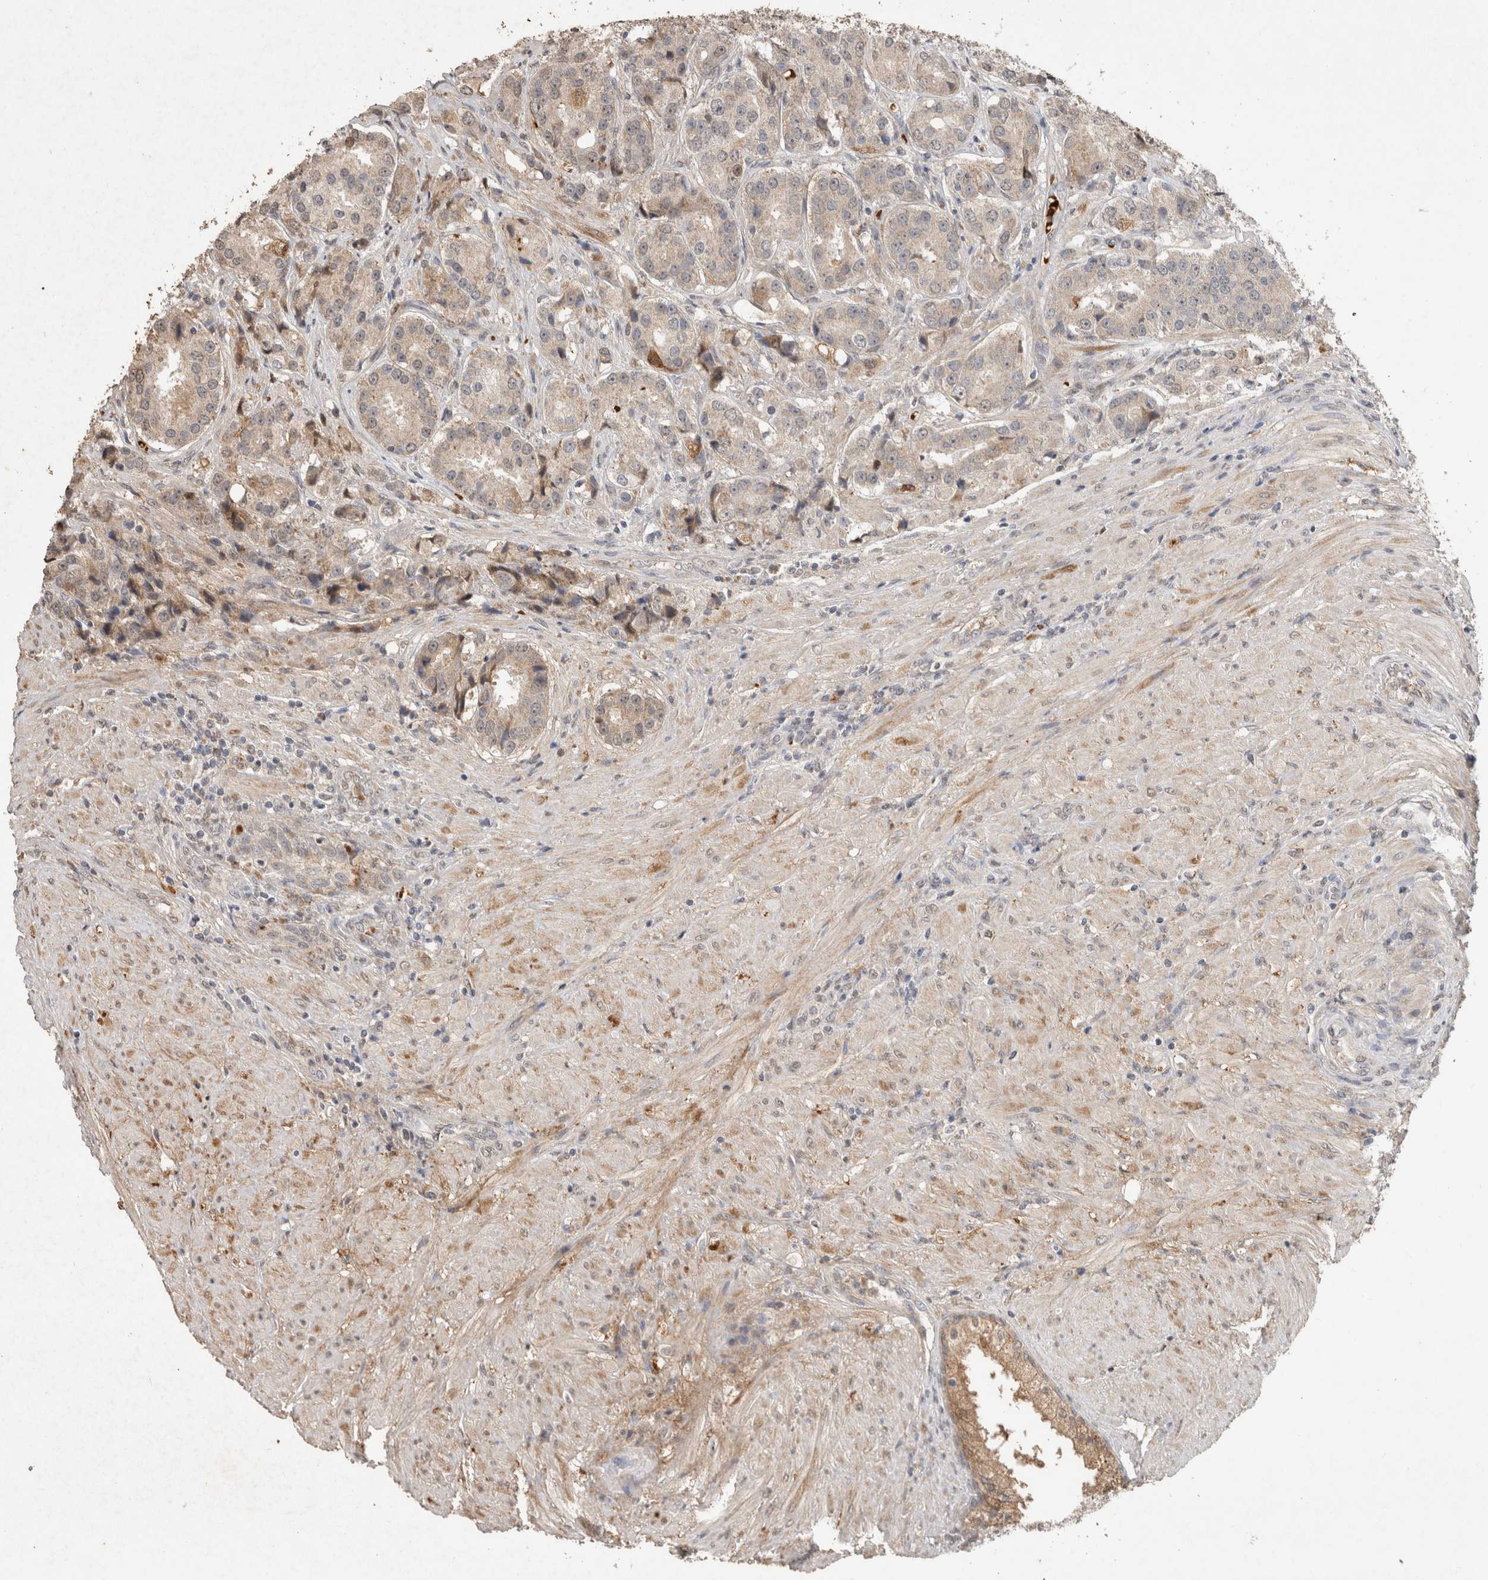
{"staining": {"intensity": "weak", "quantity": "25%-75%", "location": "cytoplasmic/membranous"}, "tissue": "prostate cancer", "cell_type": "Tumor cells", "image_type": "cancer", "snomed": [{"axis": "morphology", "description": "Adenocarcinoma, High grade"}, {"axis": "topography", "description": "Prostate"}], "caption": "There is low levels of weak cytoplasmic/membranous positivity in tumor cells of high-grade adenocarcinoma (prostate), as demonstrated by immunohistochemical staining (brown color).", "gene": "FAM3A", "patient": {"sex": "male", "age": 60}}